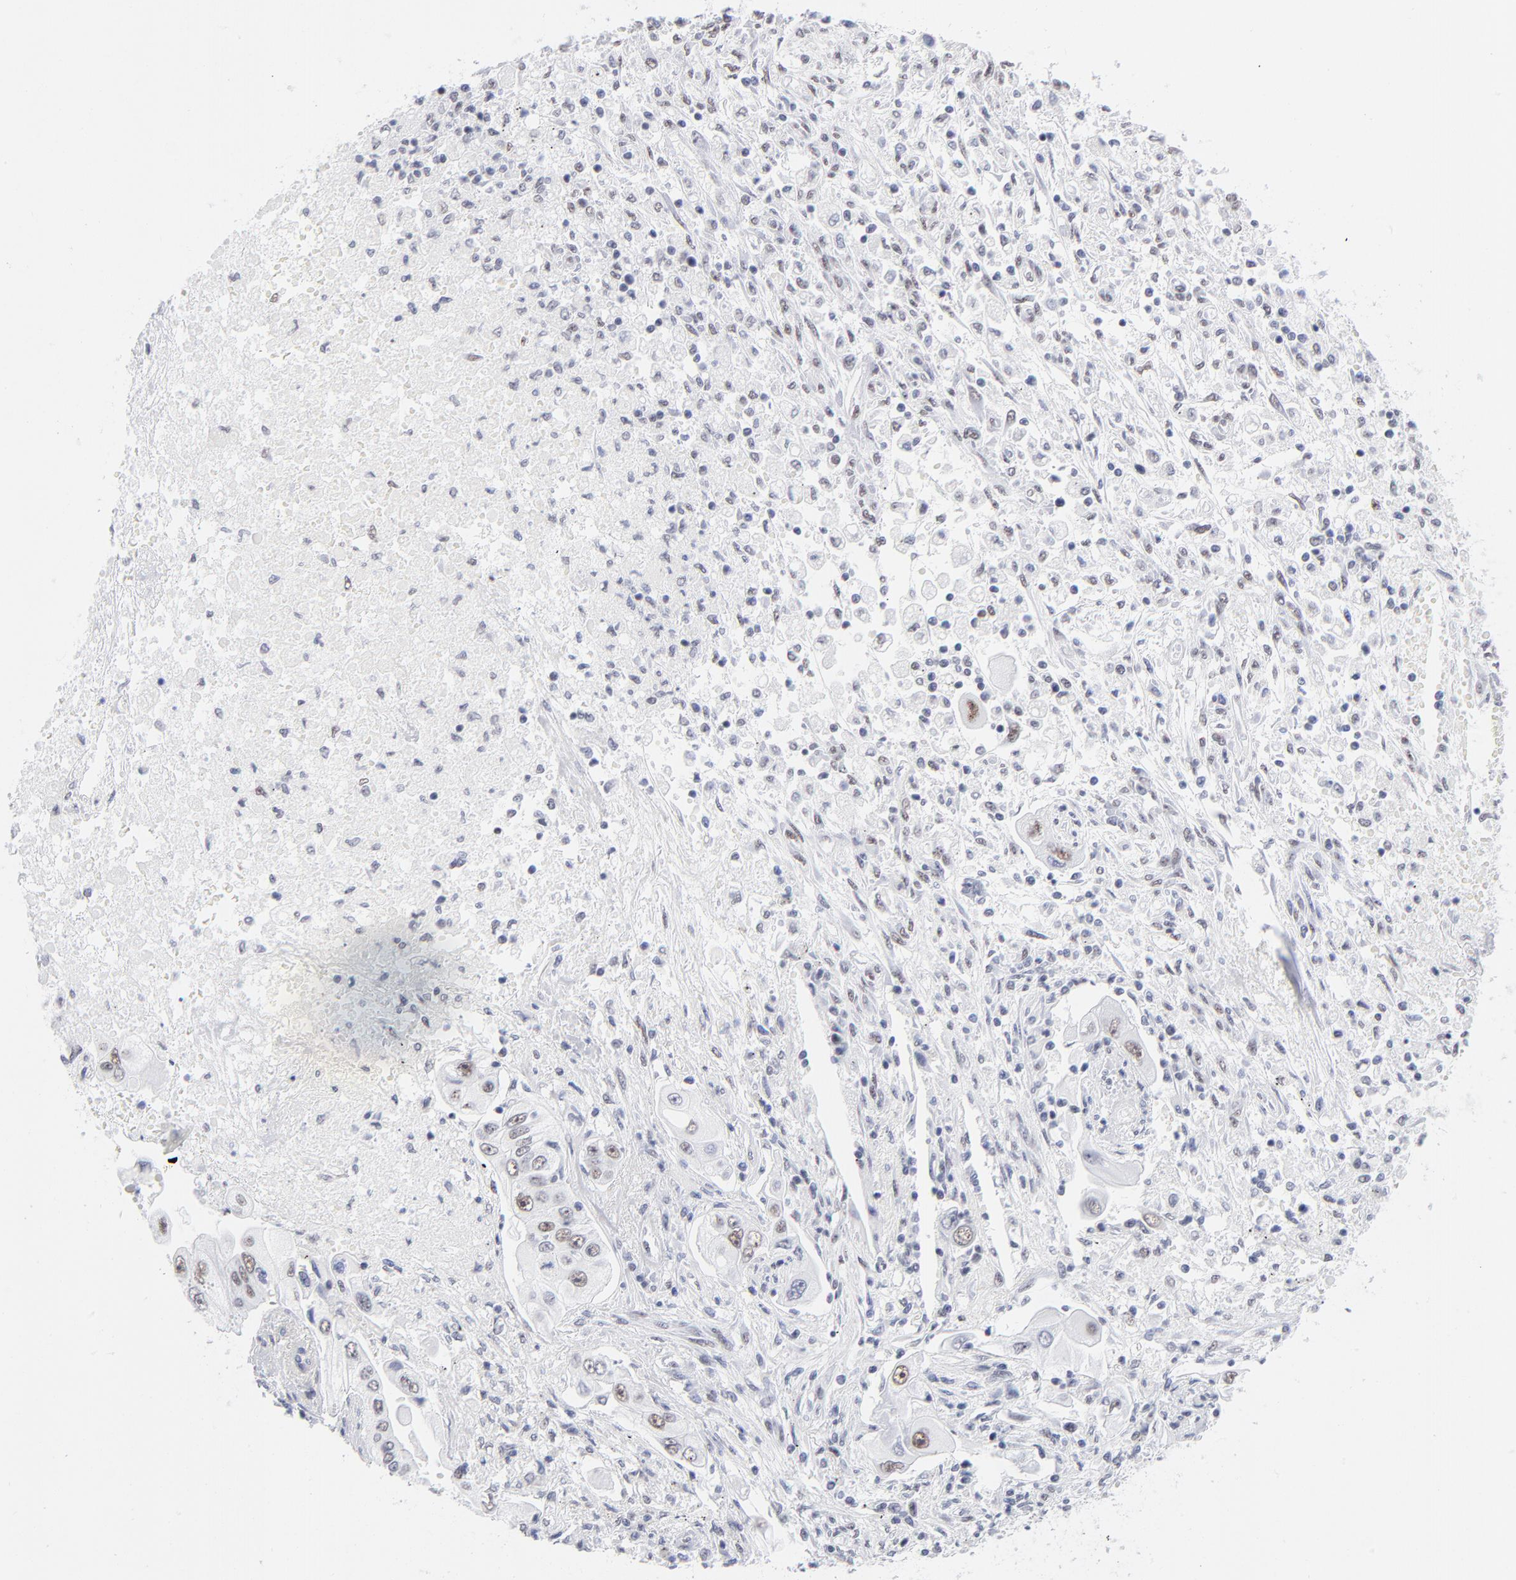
{"staining": {"intensity": "weak", "quantity": "25%-75%", "location": "nuclear"}, "tissue": "lung cancer", "cell_type": "Tumor cells", "image_type": "cancer", "snomed": [{"axis": "morphology", "description": "Adenocarcinoma, NOS"}, {"axis": "topography", "description": "Lung"}], "caption": "Immunohistochemistry staining of lung cancer (adenocarcinoma), which displays low levels of weak nuclear staining in approximately 25%-75% of tumor cells indicating weak nuclear protein expression. The staining was performed using DAB (brown) for protein detection and nuclei were counterstained in hematoxylin (blue).", "gene": "SNRPB", "patient": {"sex": "male", "age": 84}}